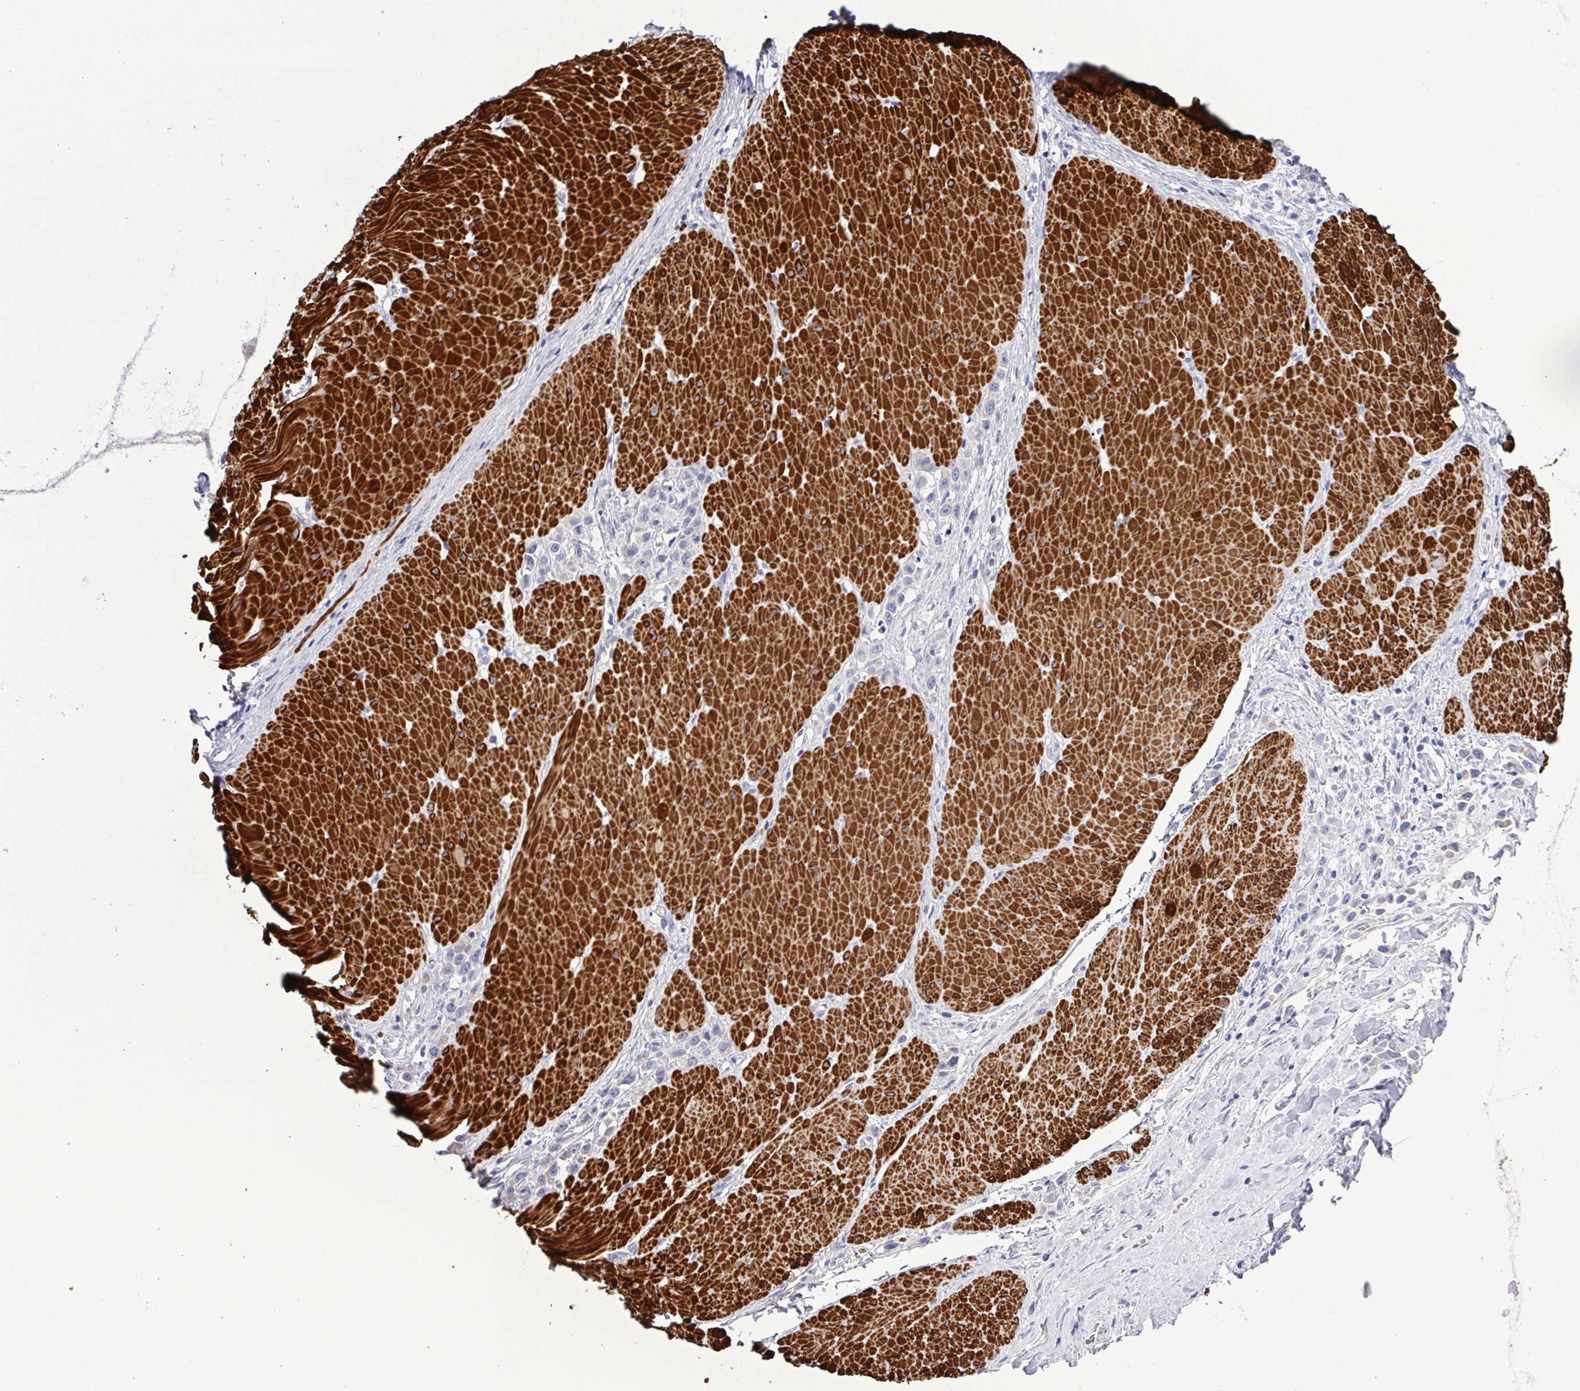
{"staining": {"intensity": "weak", "quantity": "<25%", "location": "cytoplasmic/membranous"}, "tissue": "stomach cancer", "cell_type": "Tumor cells", "image_type": "cancer", "snomed": [{"axis": "morphology", "description": "Adenocarcinoma, NOS"}, {"axis": "topography", "description": "Stomach"}], "caption": "A high-resolution image shows immunohistochemistry (IHC) staining of adenocarcinoma (stomach), which shows no significant staining in tumor cells. Brightfield microscopy of immunohistochemistry (IHC) stained with DAB (brown) and hematoxylin (blue), captured at high magnification.", "gene": "CFAP97D1", "patient": {"sex": "male", "age": 47}}